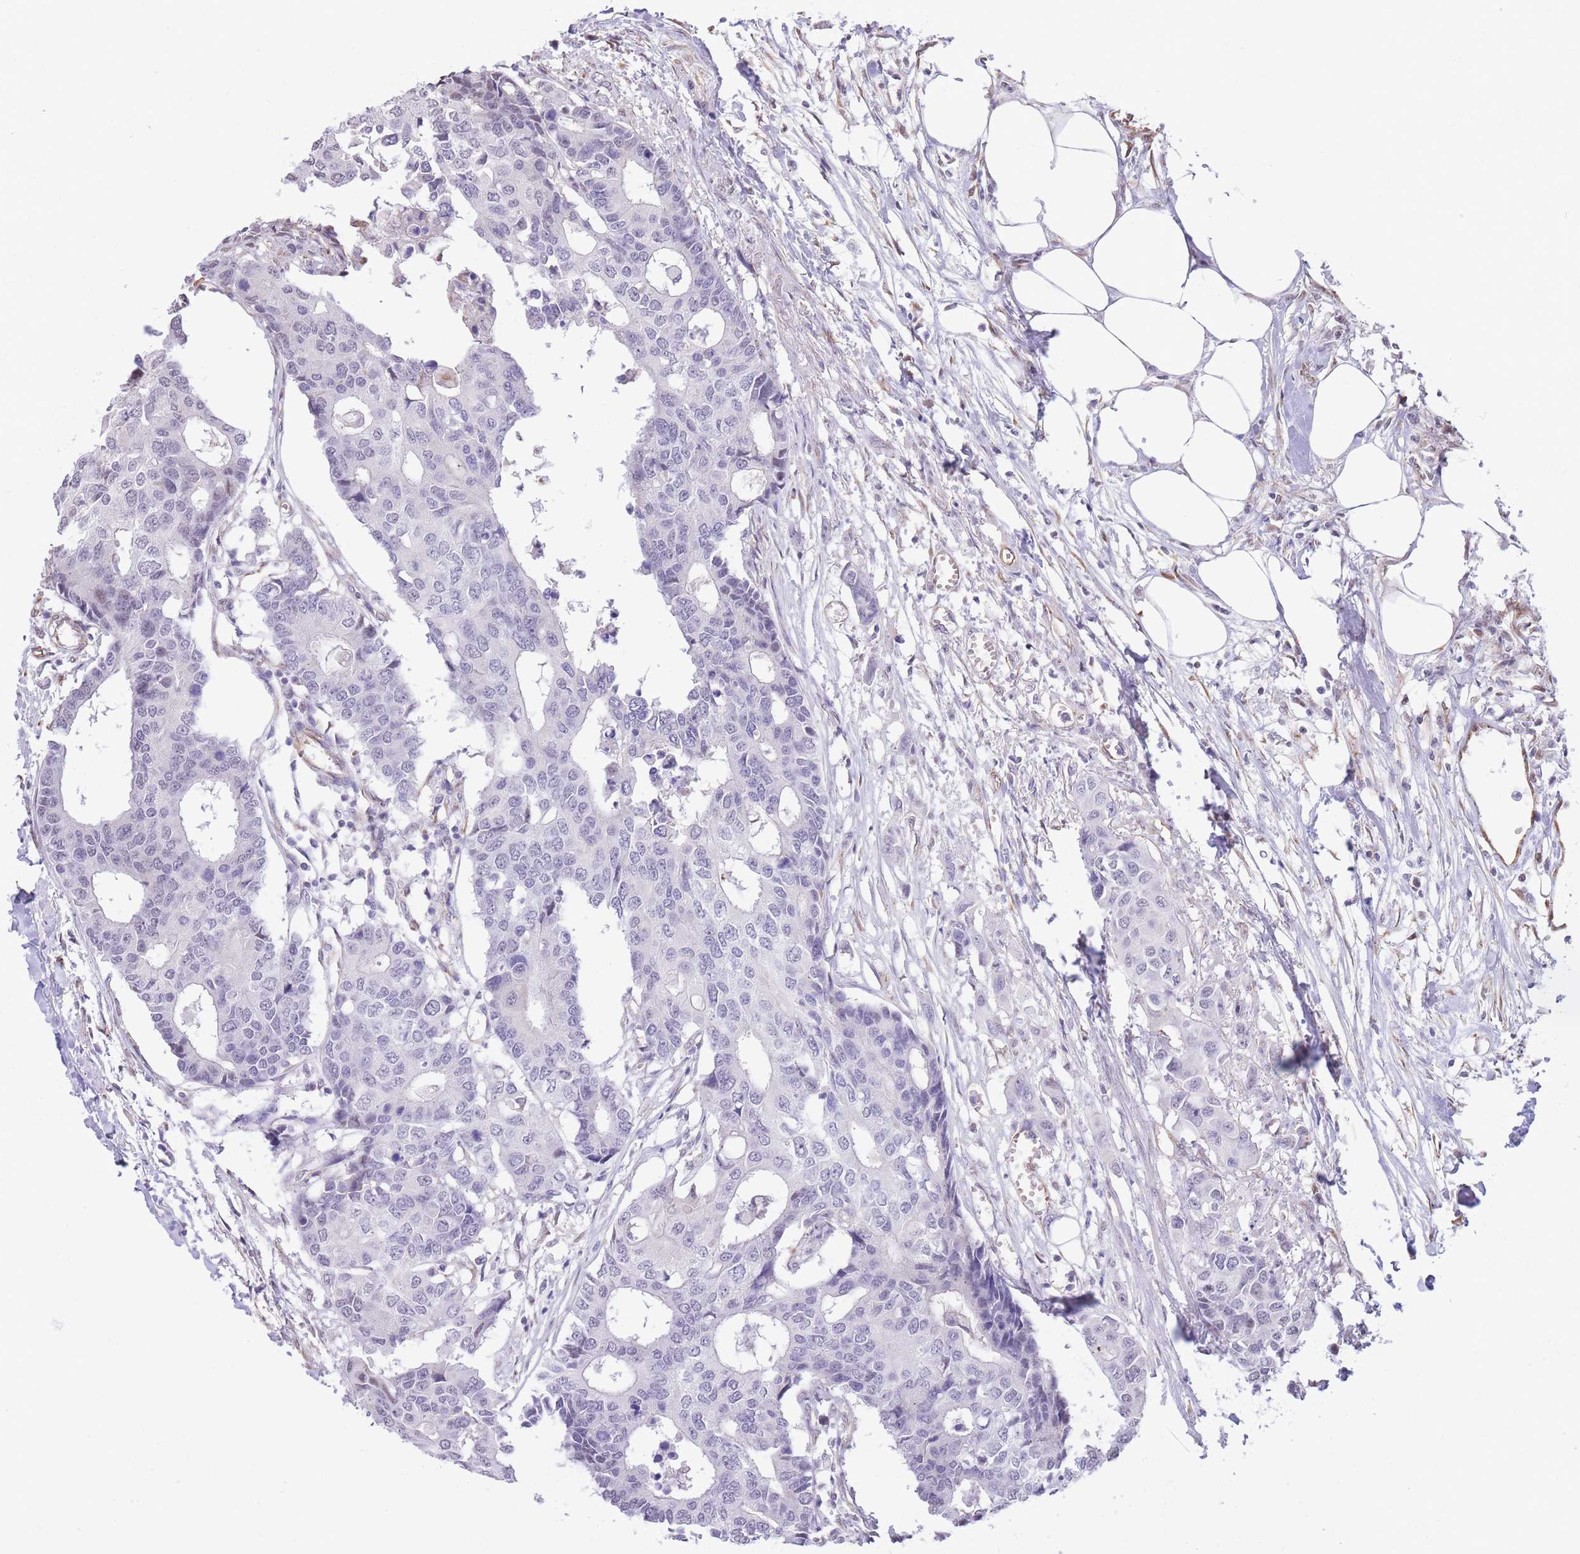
{"staining": {"intensity": "negative", "quantity": "none", "location": "none"}, "tissue": "colorectal cancer", "cell_type": "Tumor cells", "image_type": "cancer", "snomed": [{"axis": "morphology", "description": "Adenocarcinoma, NOS"}, {"axis": "topography", "description": "Colon"}], "caption": "This is a histopathology image of immunohistochemistry staining of colorectal adenocarcinoma, which shows no positivity in tumor cells.", "gene": "PSG8", "patient": {"sex": "male", "age": 77}}